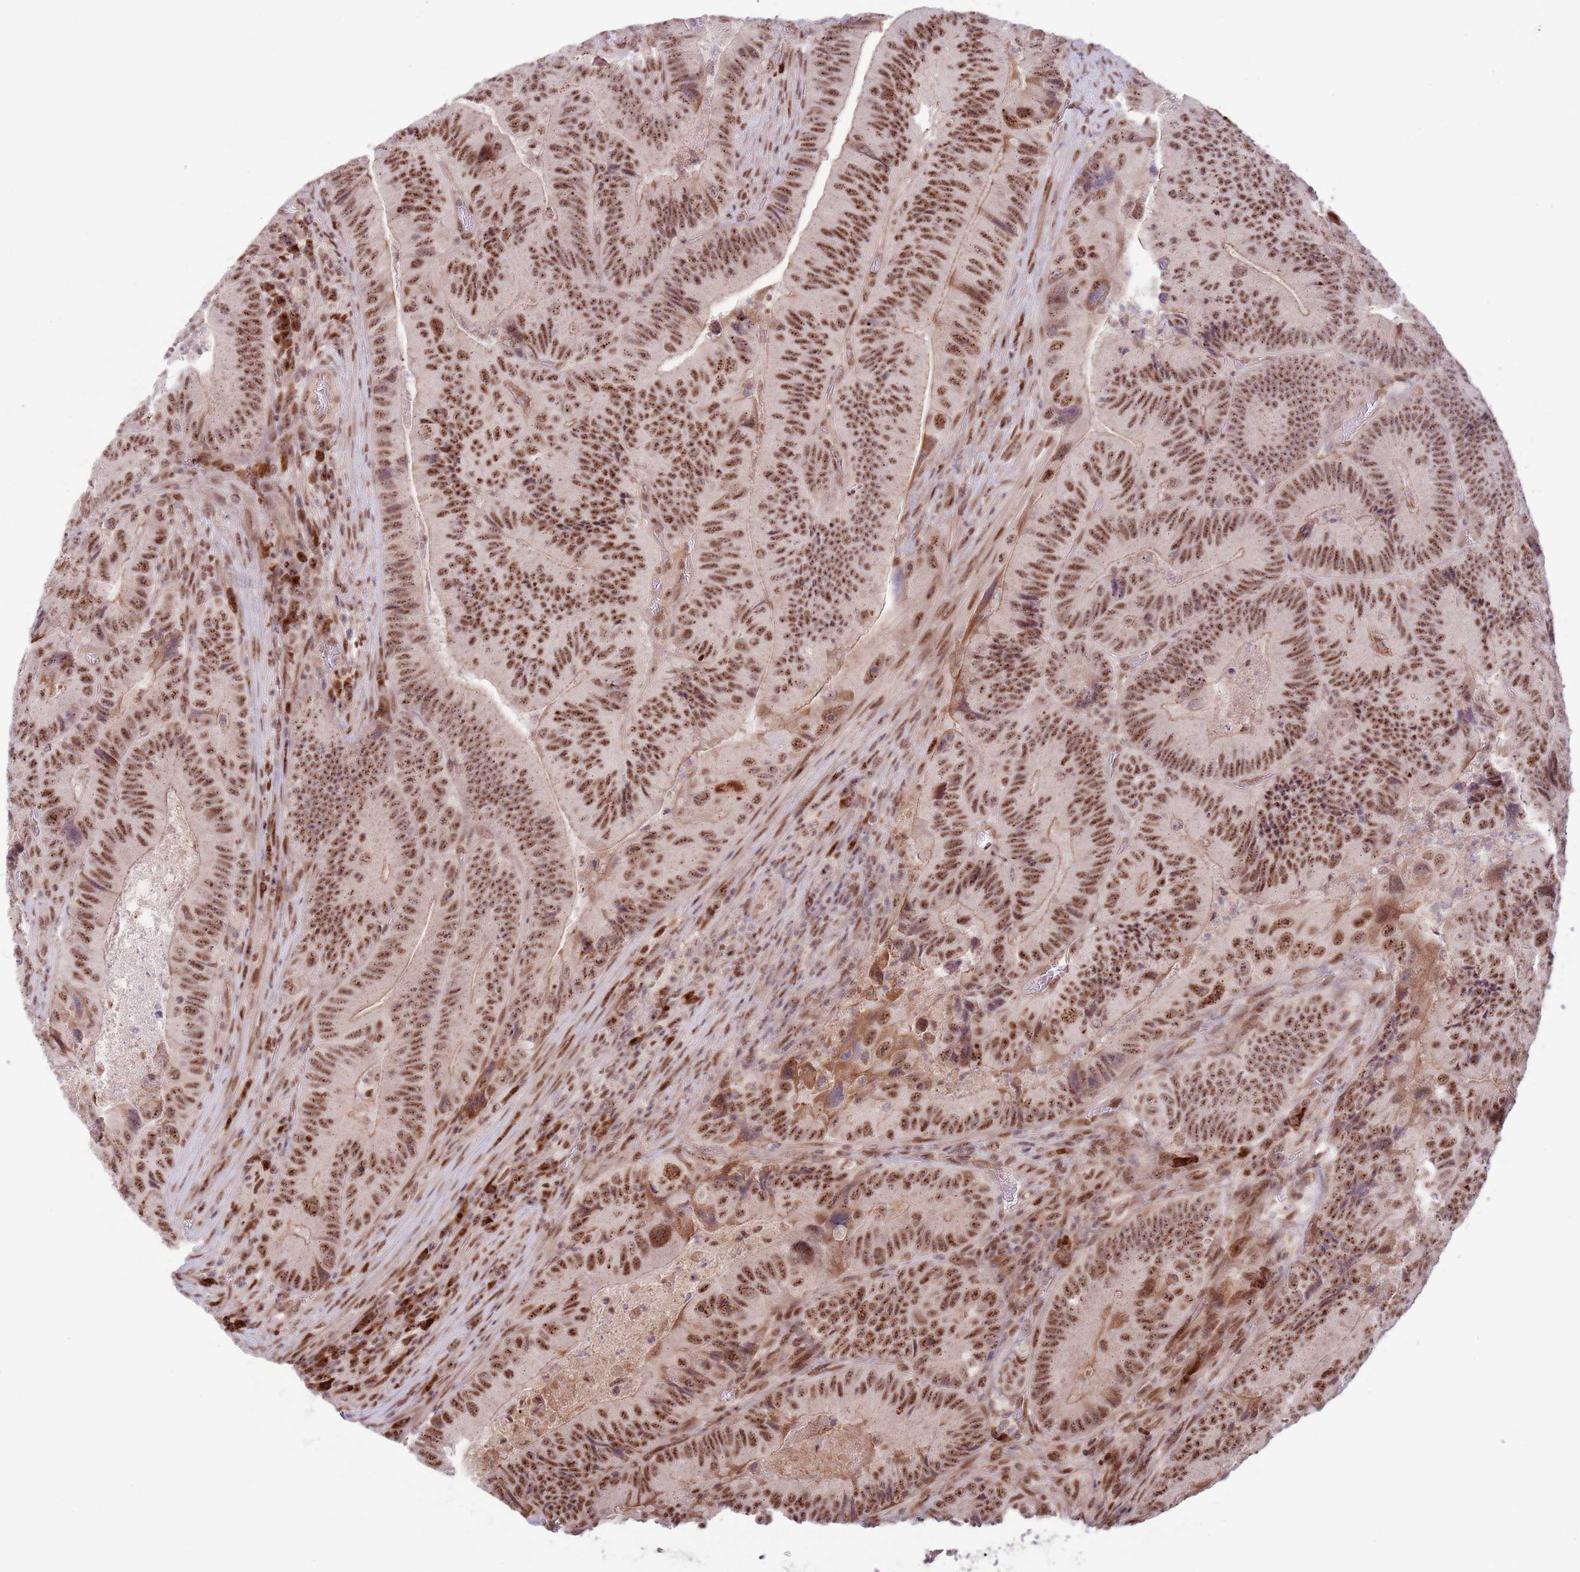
{"staining": {"intensity": "moderate", "quantity": ">75%", "location": "nuclear"}, "tissue": "colorectal cancer", "cell_type": "Tumor cells", "image_type": "cancer", "snomed": [{"axis": "morphology", "description": "Adenocarcinoma, NOS"}, {"axis": "topography", "description": "Colon"}], "caption": "Moderate nuclear protein staining is appreciated in approximately >75% of tumor cells in colorectal adenocarcinoma.", "gene": "SIPA1L3", "patient": {"sex": "female", "age": 86}}